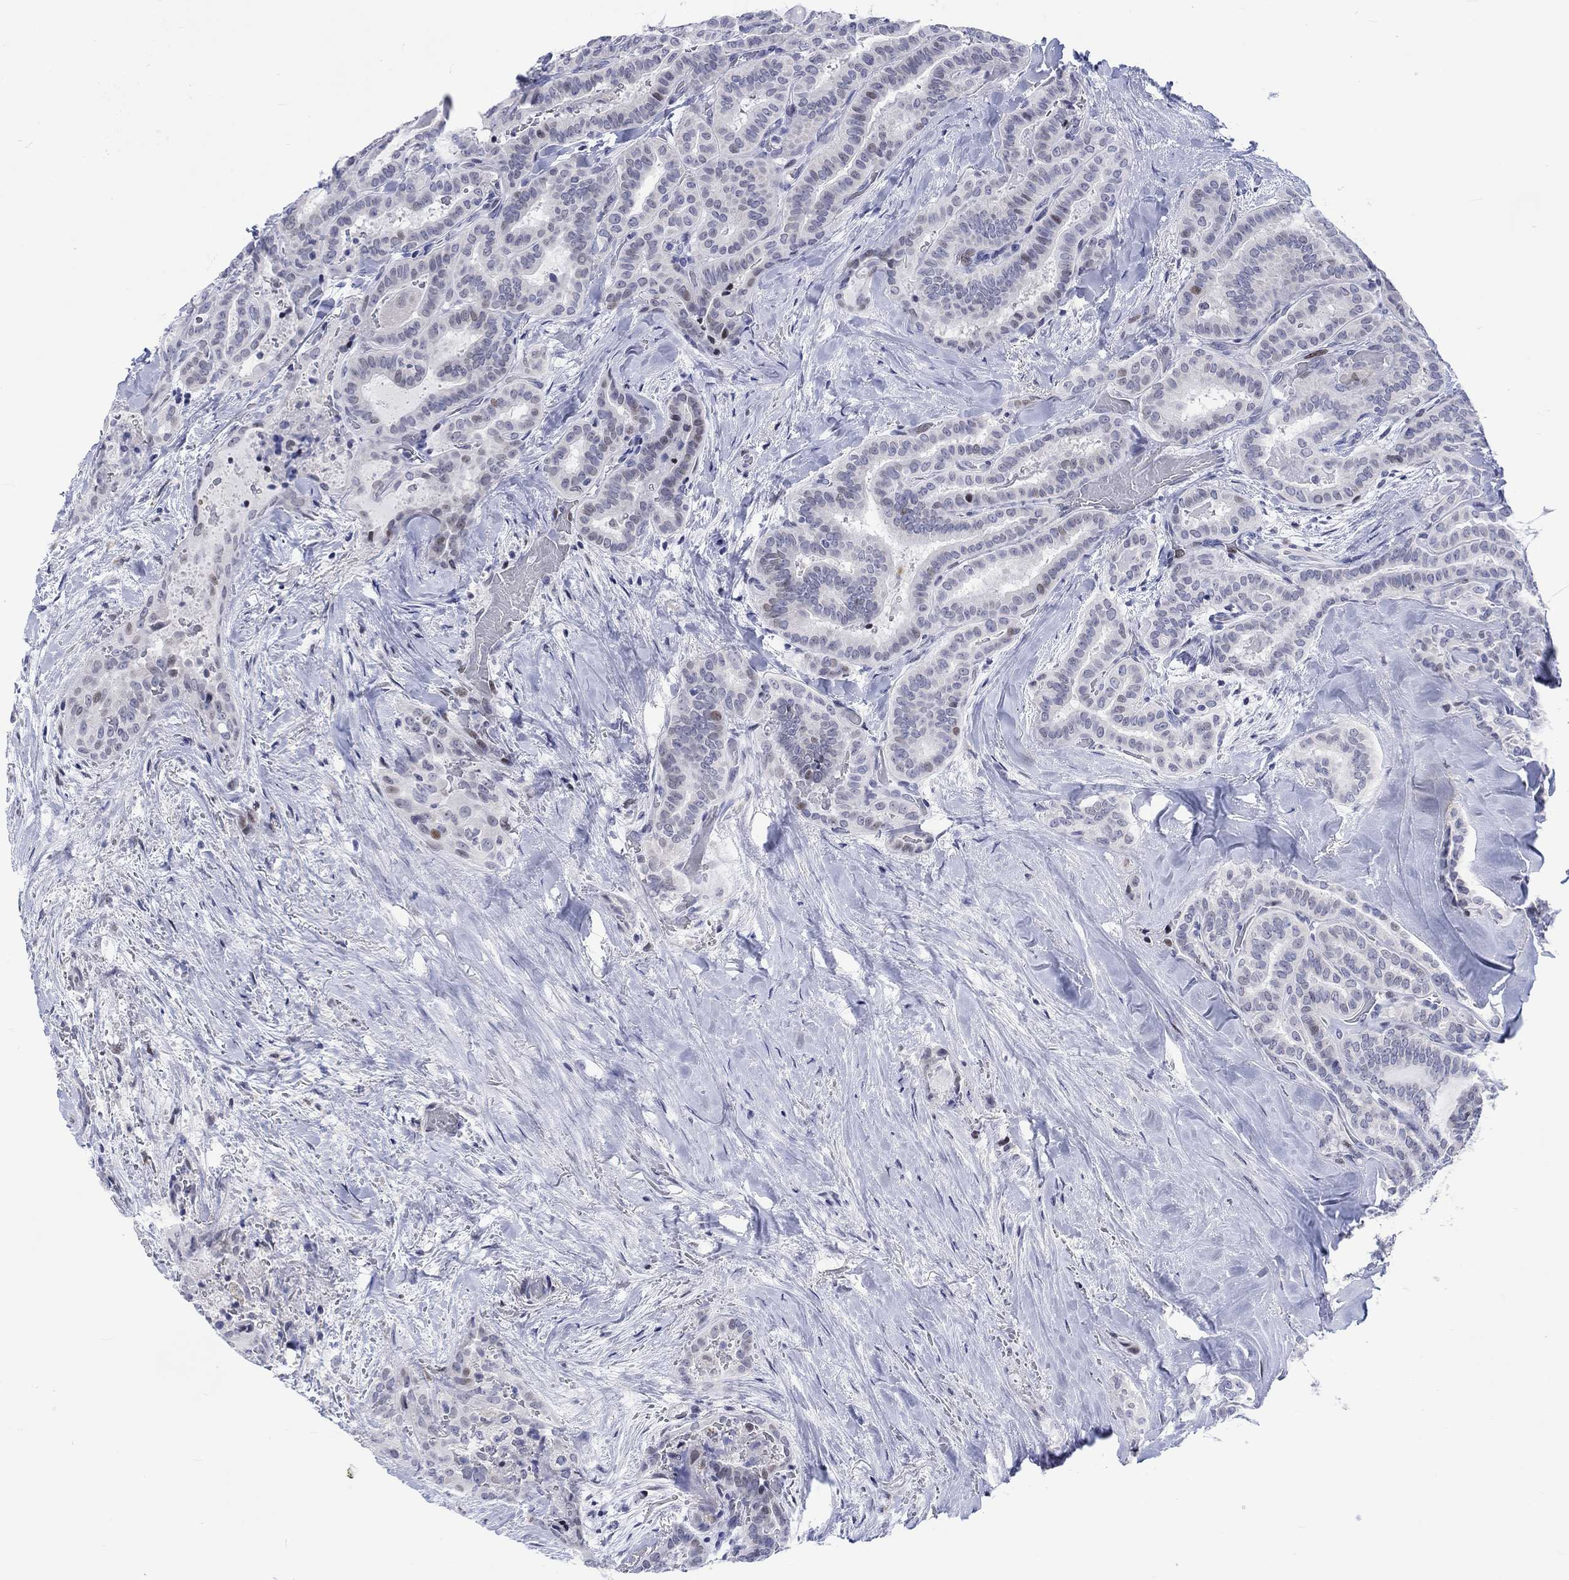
{"staining": {"intensity": "strong", "quantity": "<25%", "location": "nuclear"}, "tissue": "thyroid cancer", "cell_type": "Tumor cells", "image_type": "cancer", "snomed": [{"axis": "morphology", "description": "Papillary adenocarcinoma, NOS"}, {"axis": "topography", "description": "Thyroid gland"}], "caption": "A high-resolution histopathology image shows immunohistochemistry staining of thyroid cancer (papillary adenocarcinoma), which exhibits strong nuclear positivity in approximately <25% of tumor cells.", "gene": "CDCA2", "patient": {"sex": "female", "age": 39}}